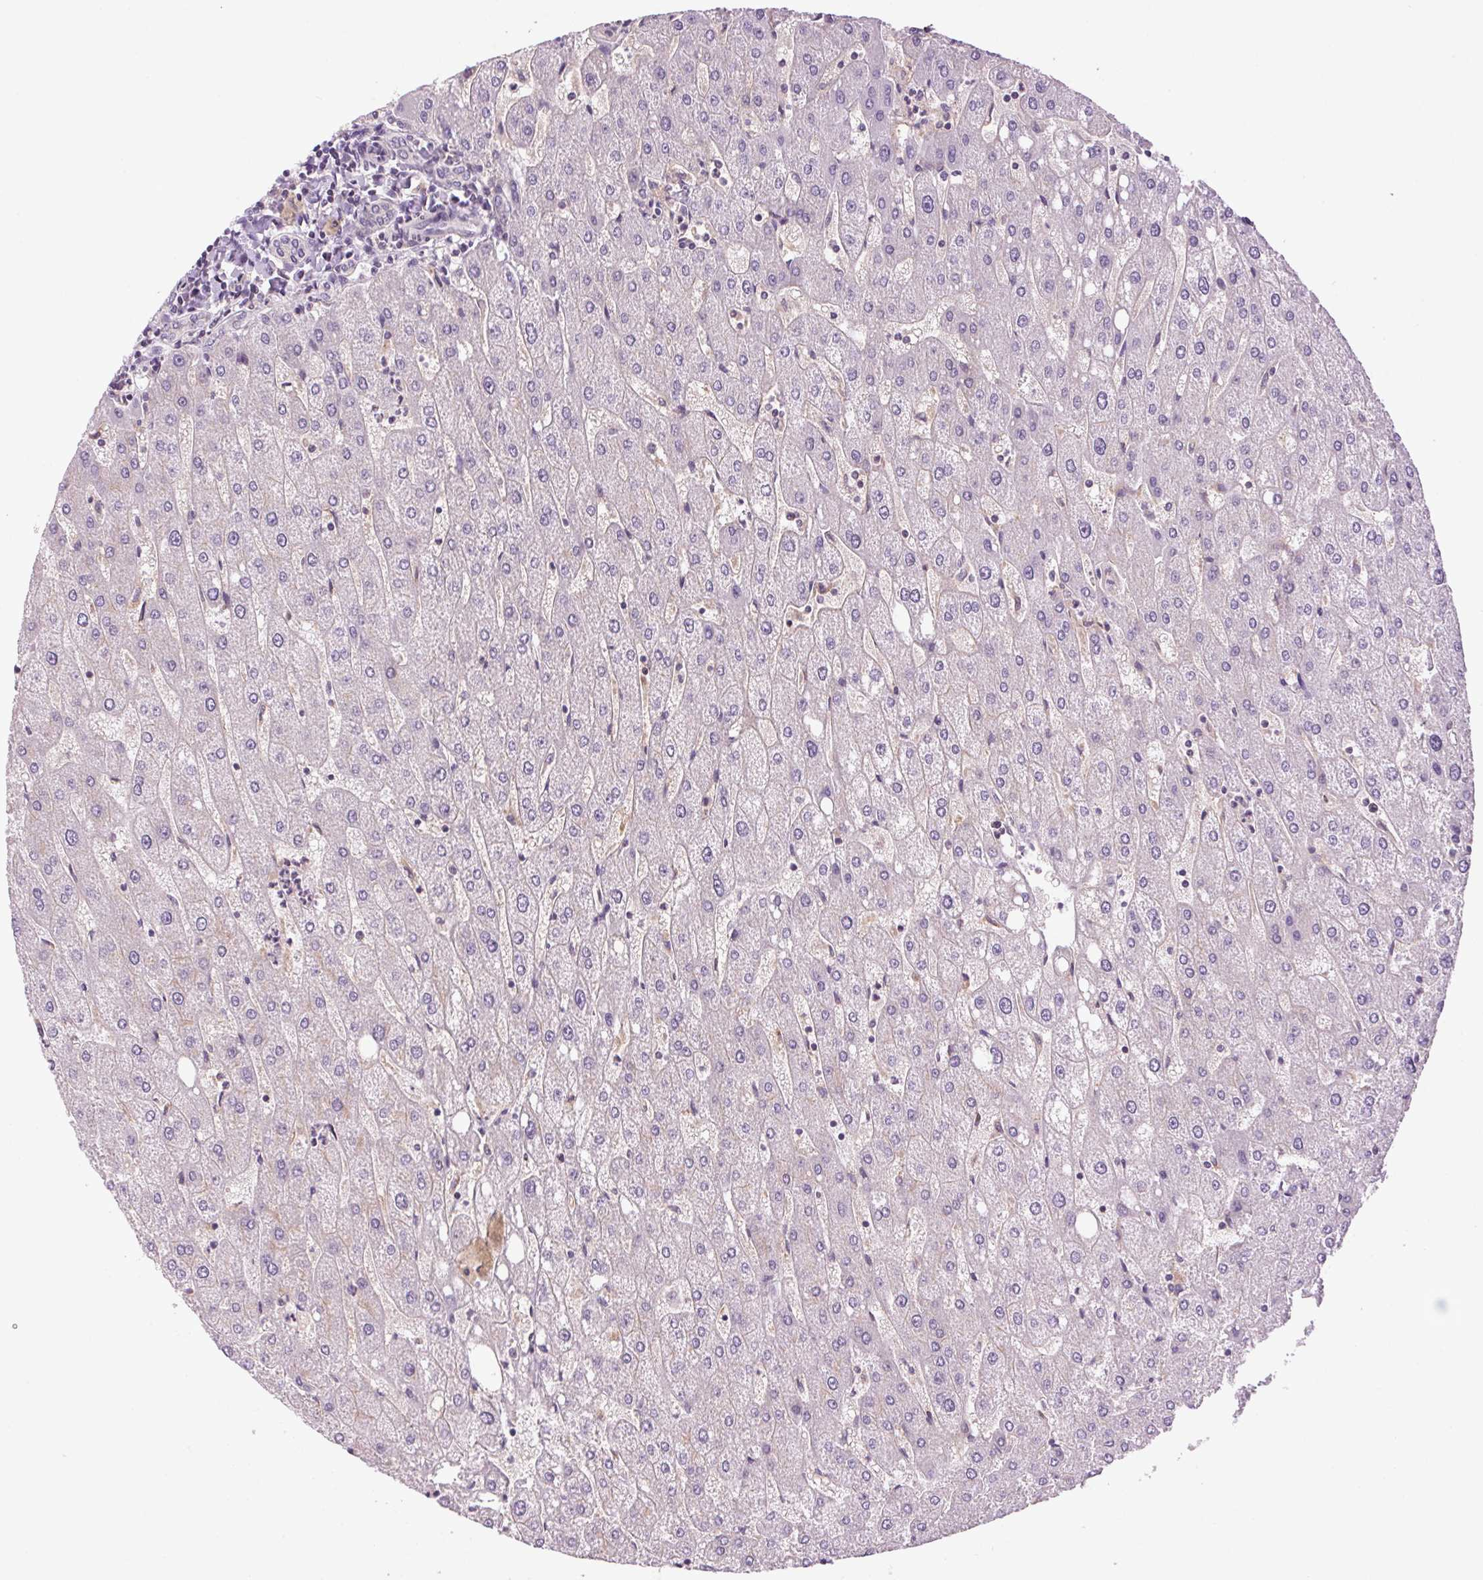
{"staining": {"intensity": "negative", "quantity": "none", "location": "none"}, "tissue": "liver", "cell_type": "Cholangiocytes", "image_type": "normal", "snomed": [{"axis": "morphology", "description": "Normal tissue, NOS"}, {"axis": "topography", "description": "Liver"}], "caption": "Immunohistochemistry (IHC) photomicrograph of benign liver: human liver stained with DAB reveals no significant protein expression in cholangiocytes.", "gene": "SMIM13", "patient": {"sex": "male", "age": 67}}